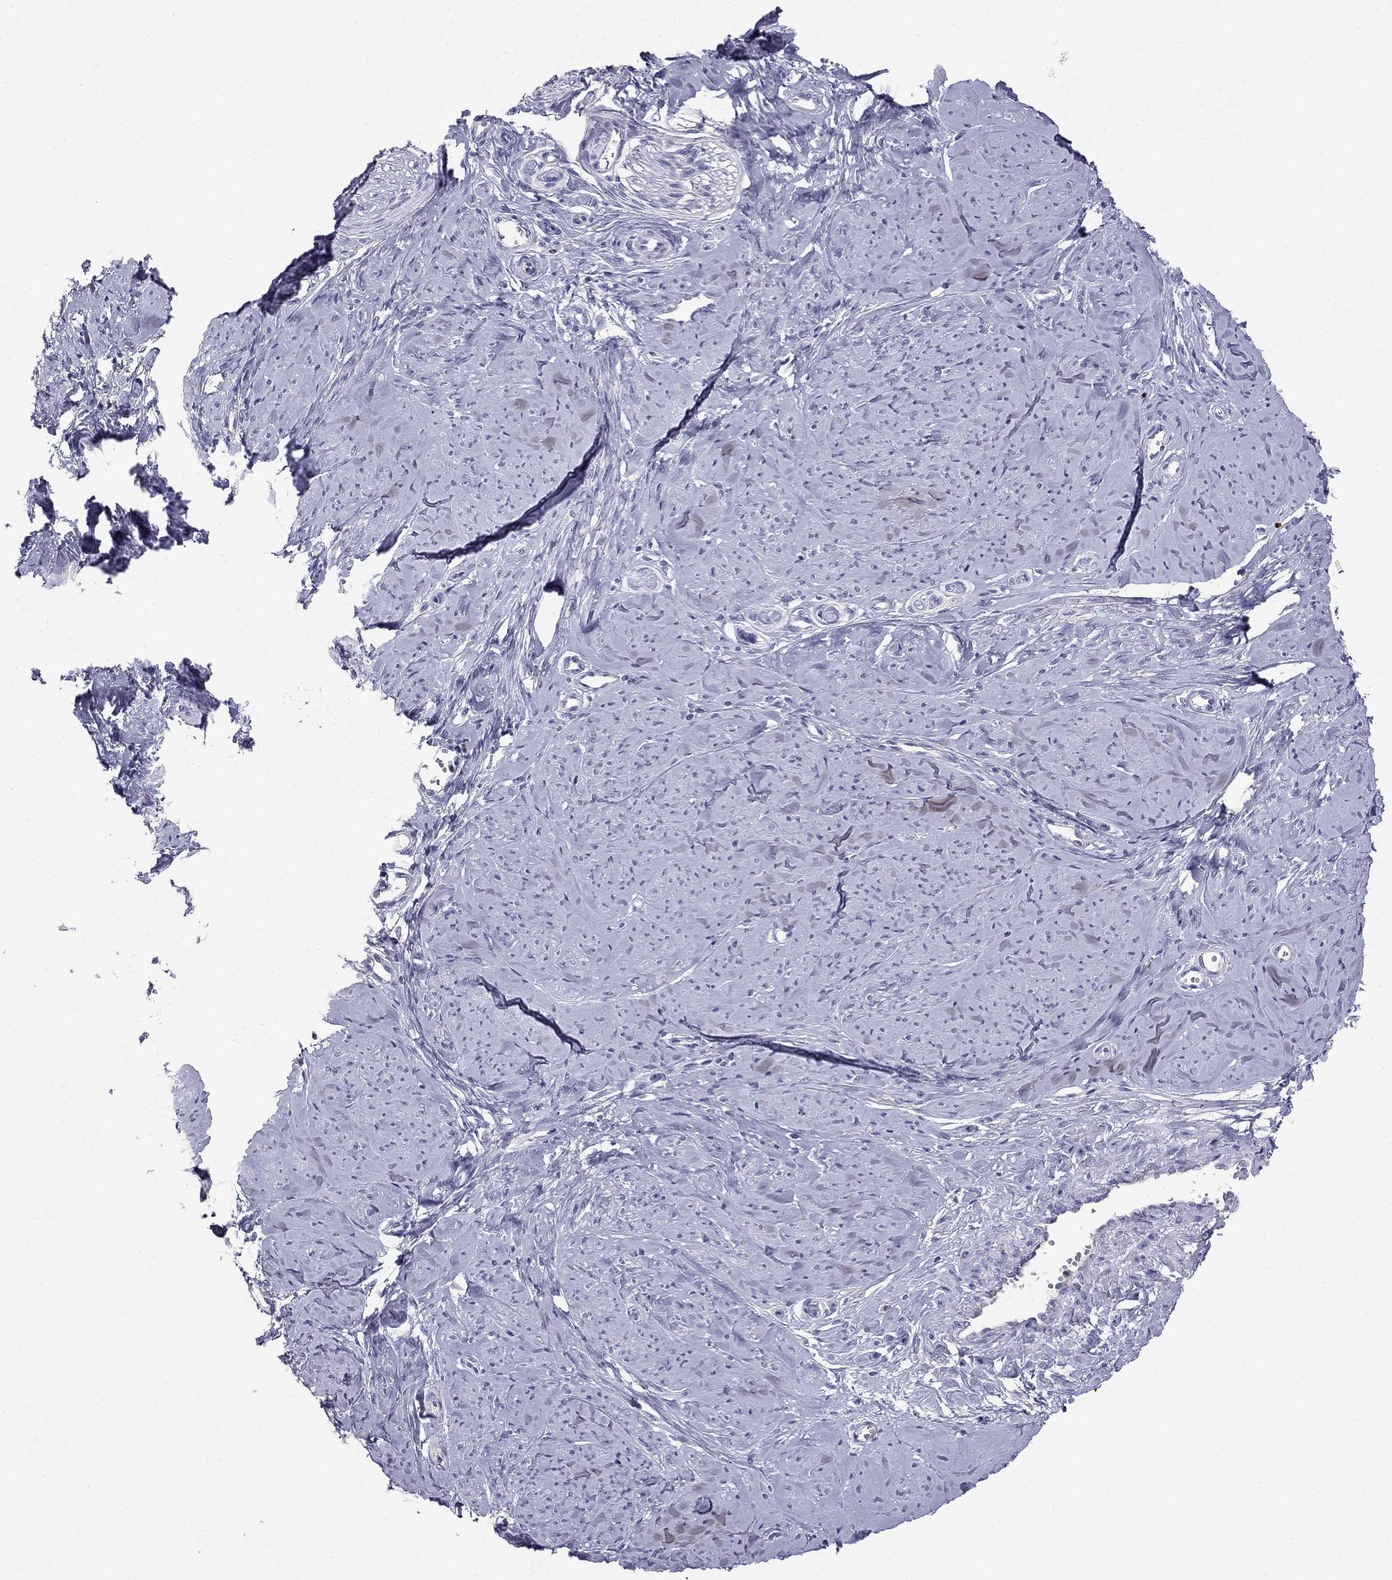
{"staining": {"intensity": "negative", "quantity": "none", "location": "none"}, "tissue": "smooth muscle", "cell_type": "Smooth muscle cells", "image_type": "normal", "snomed": [{"axis": "morphology", "description": "Normal tissue, NOS"}, {"axis": "topography", "description": "Smooth muscle"}], "caption": "A histopathology image of smooth muscle stained for a protein reveals no brown staining in smooth muscle cells. Brightfield microscopy of immunohistochemistry (IHC) stained with DAB (brown) and hematoxylin (blue), captured at high magnification.", "gene": "C16orf89", "patient": {"sex": "female", "age": 48}}